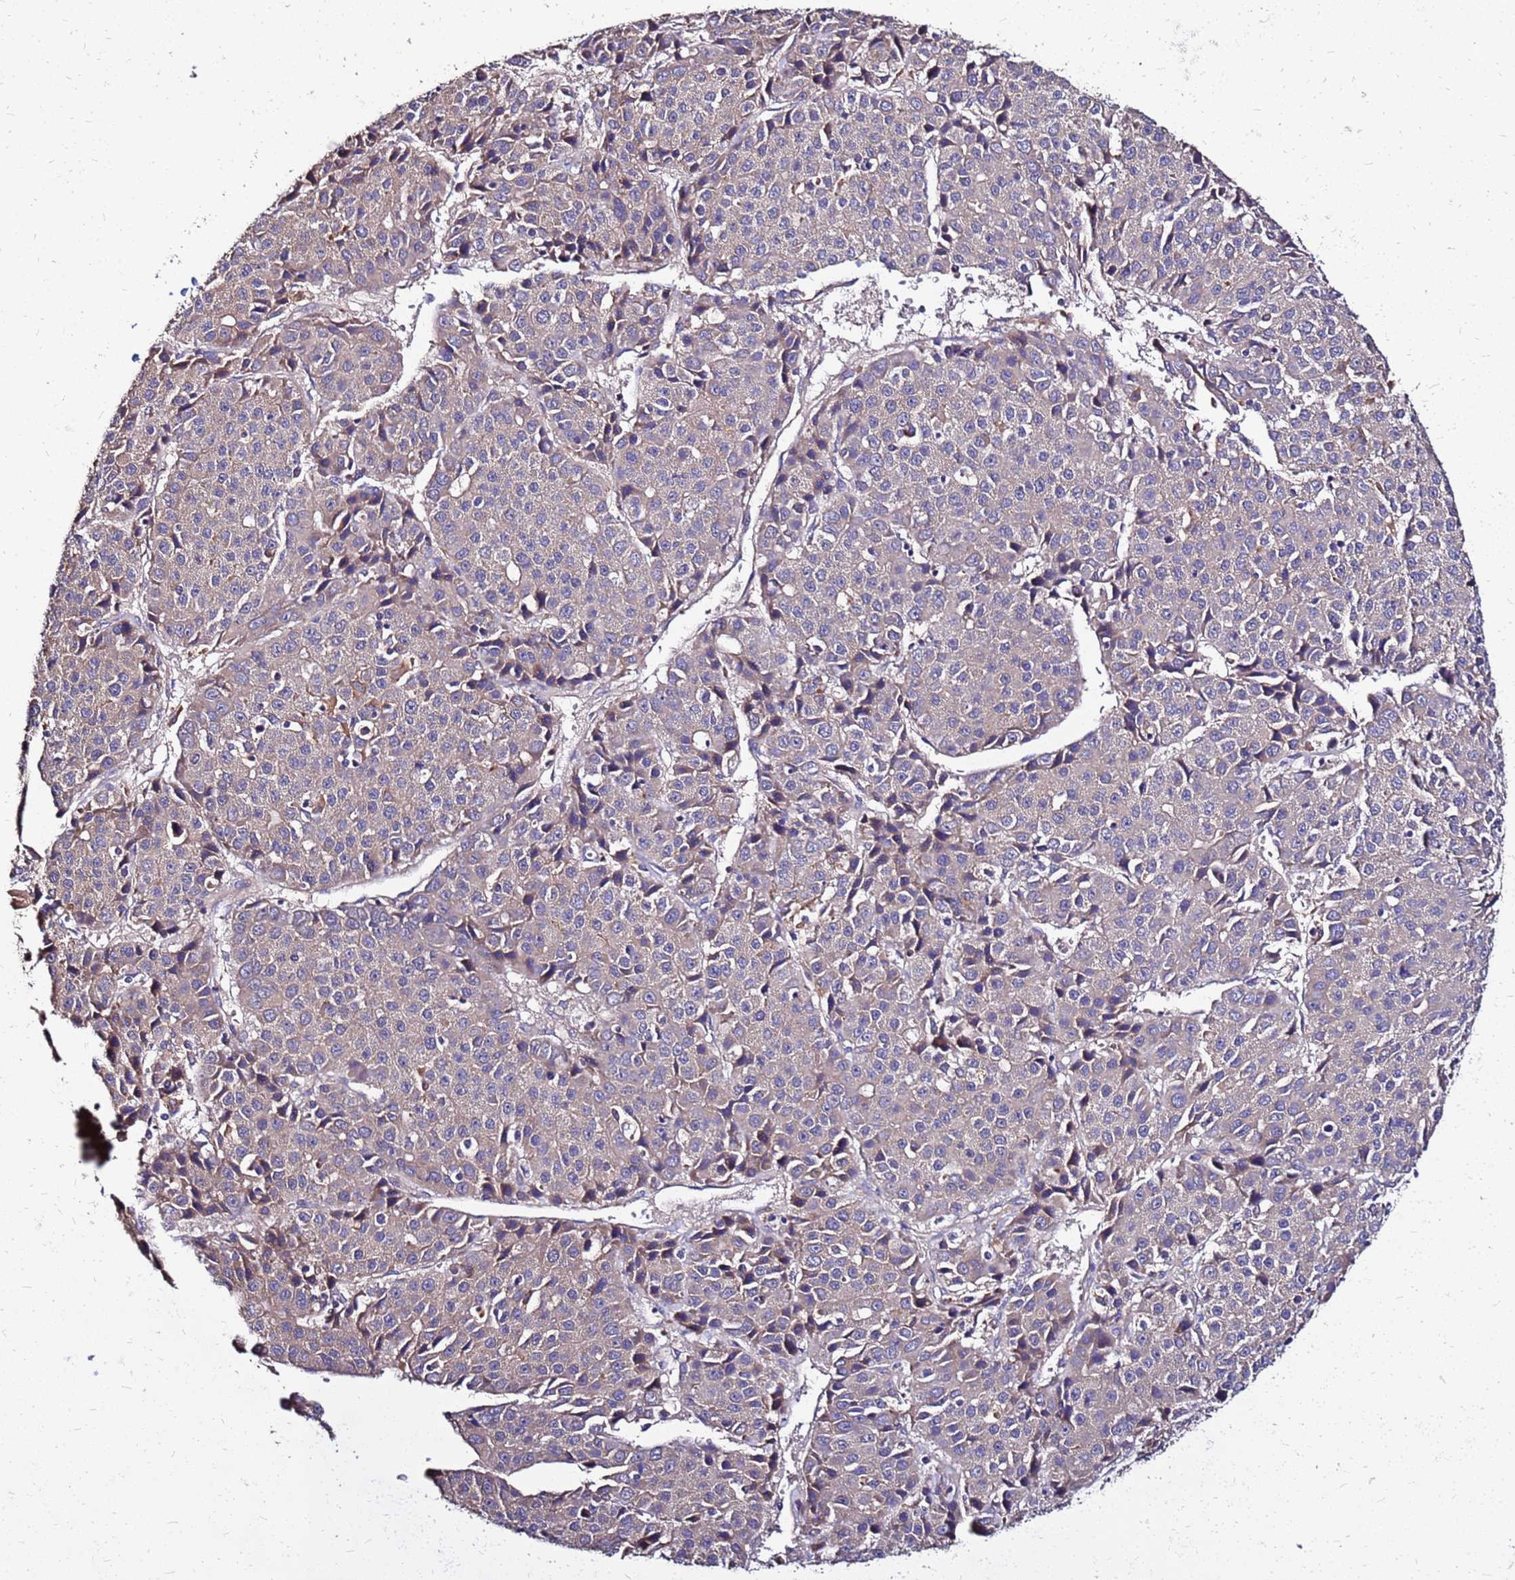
{"staining": {"intensity": "weak", "quantity": "<25%", "location": "cytoplasmic/membranous"}, "tissue": "liver cancer", "cell_type": "Tumor cells", "image_type": "cancer", "snomed": [{"axis": "morphology", "description": "Carcinoma, Hepatocellular, NOS"}, {"axis": "topography", "description": "Liver"}], "caption": "The photomicrograph exhibits no significant staining in tumor cells of hepatocellular carcinoma (liver). (Stains: DAB IHC with hematoxylin counter stain, Microscopy: brightfield microscopy at high magnification).", "gene": "ARHGEF5", "patient": {"sex": "male", "age": 55}}